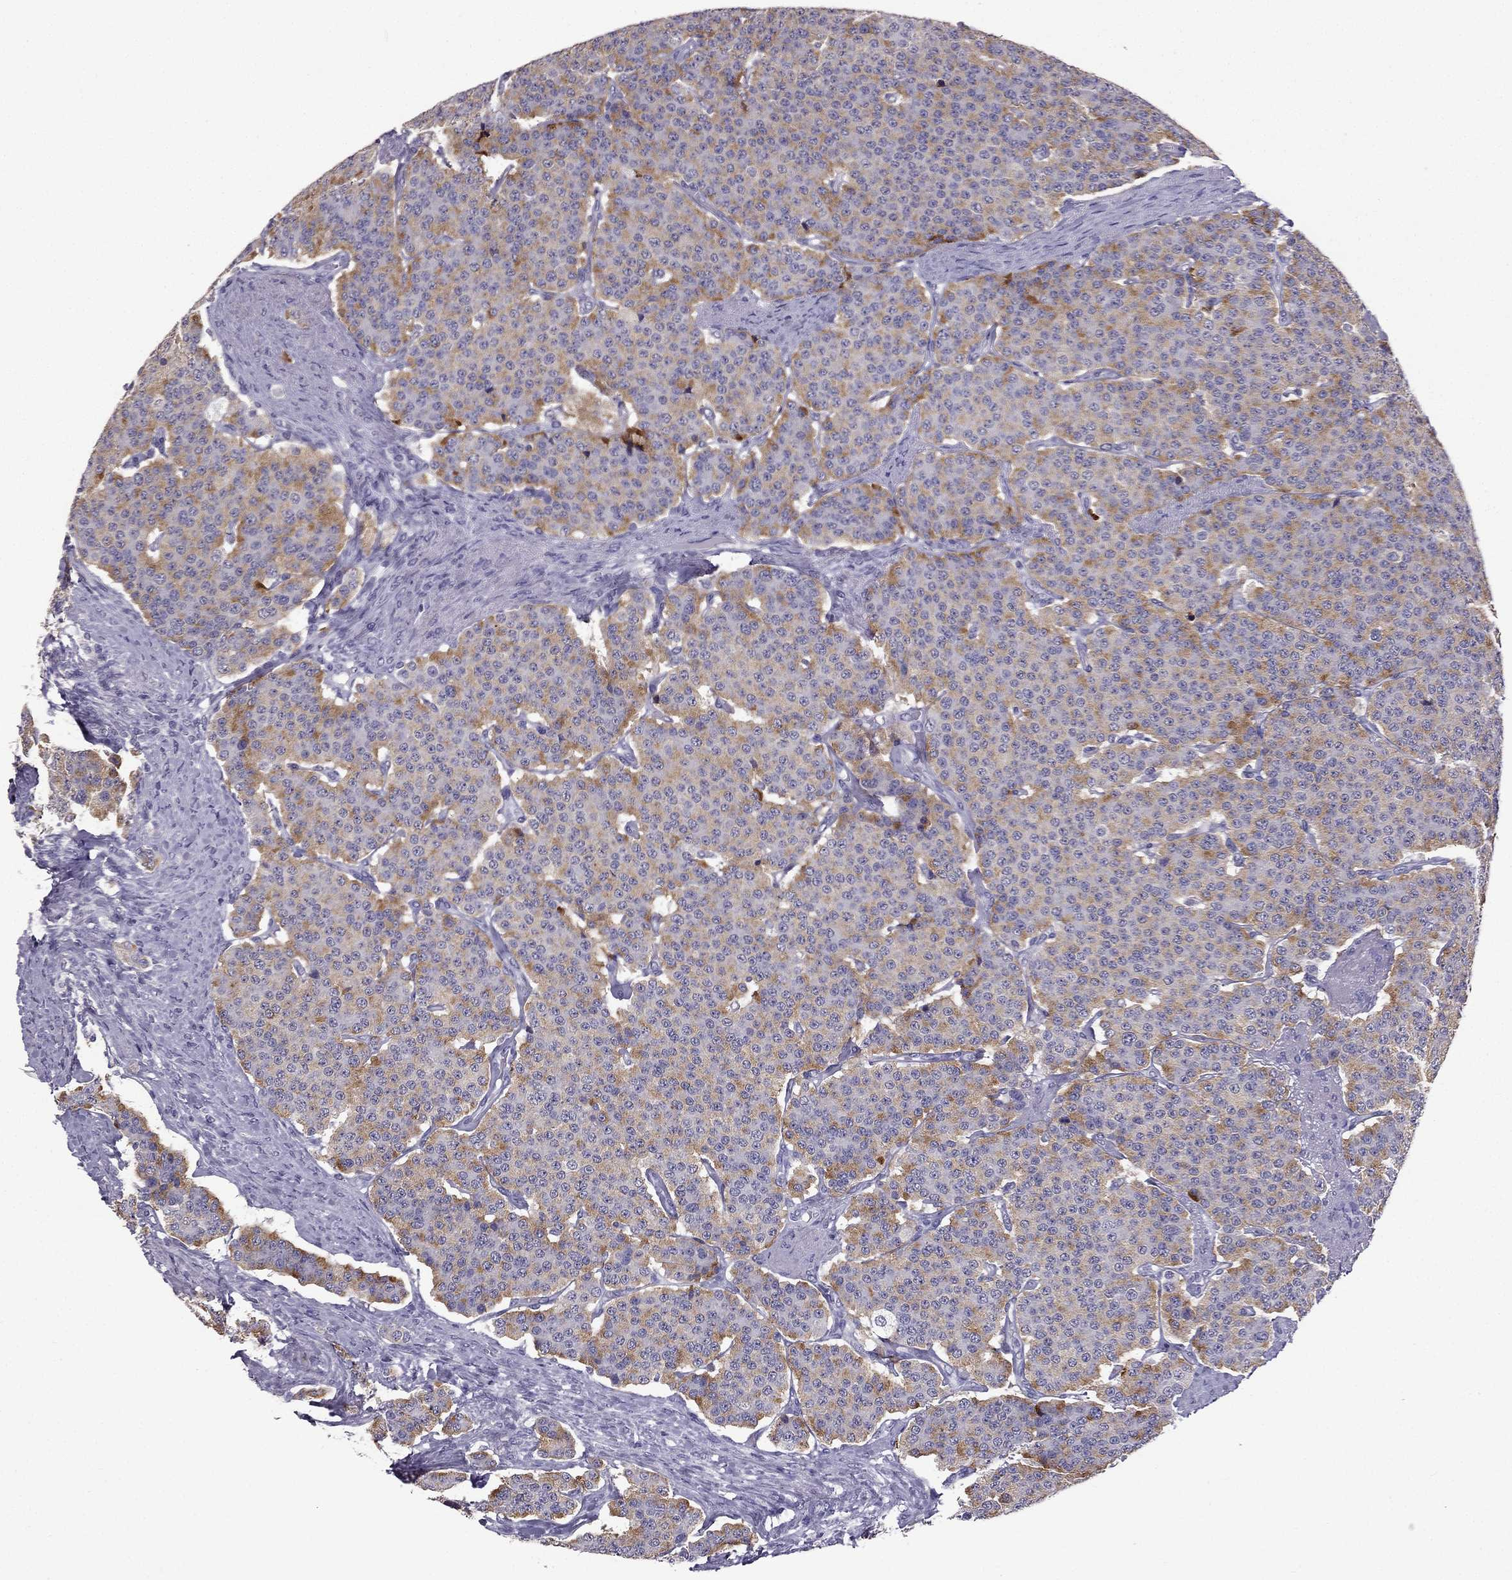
{"staining": {"intensity": "moderate", "quantity": "<25%", "location": "cytoplasmic/membranous"}, "tissue": "carcinoid", "cell_type": "Tumor cells", "image_type": "cancer", "snomed": [{"axis": "morphology", "description": "Carcinoid, malignant, NOS"}, {"axis": "topography", "description": "Small intestine"}], "caption": "Immunohistochemistry (DAB (3,3'-diaminobenzidine)) staining of carcinoid (malignant) shows moderate cytoplasmic/membranous protein staining in about <25% of tumor cells.", "gene": "SCG5", "patient": {"sex": "female", "age": 58}}